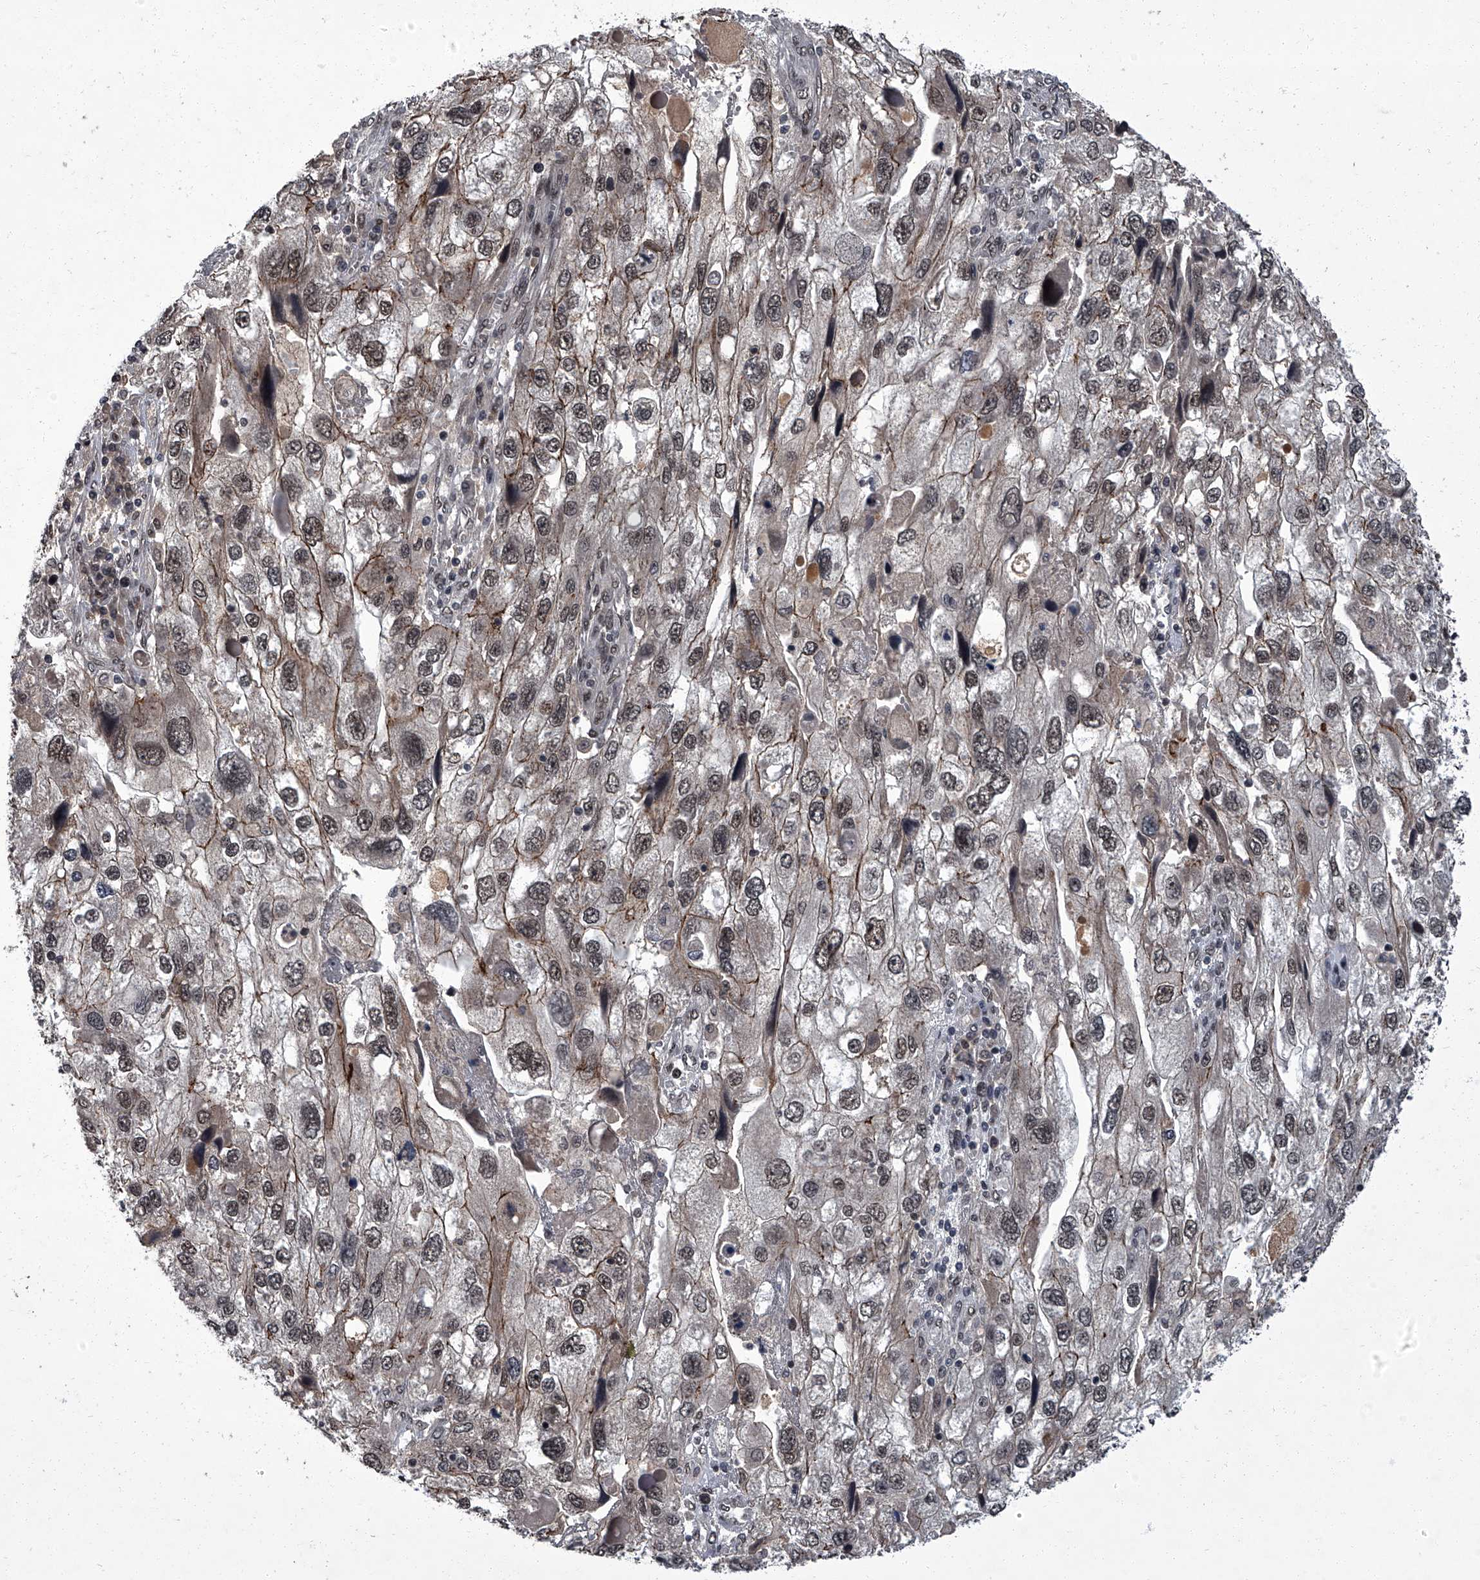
{"staining": {"intensity": "moderate", "quantity": ">75%", "location": "cytoplasmic/membranous,nuclear"}, "tissue": "endometrial cancer", "cell_type": "Tumor cells", "image_type": "cancer", "snomed": [{"axis": "morphology", "description": "Adenocarcinoma, NOS"}, {"axis": "topography", "description": "Endometrium"}], "caption": "An IHC photomicrograph of tumor tissue is shown. Protein staining in brown labels moderate cytoplasmic/membranous and nuclear positivity in endometrial adenocarcinoma within tumor cells. (Brightfield microscopy of DAB IHC at high magnification).", "gene": "ZNF518B", "patient": {"sex": "female", "age": 49}}